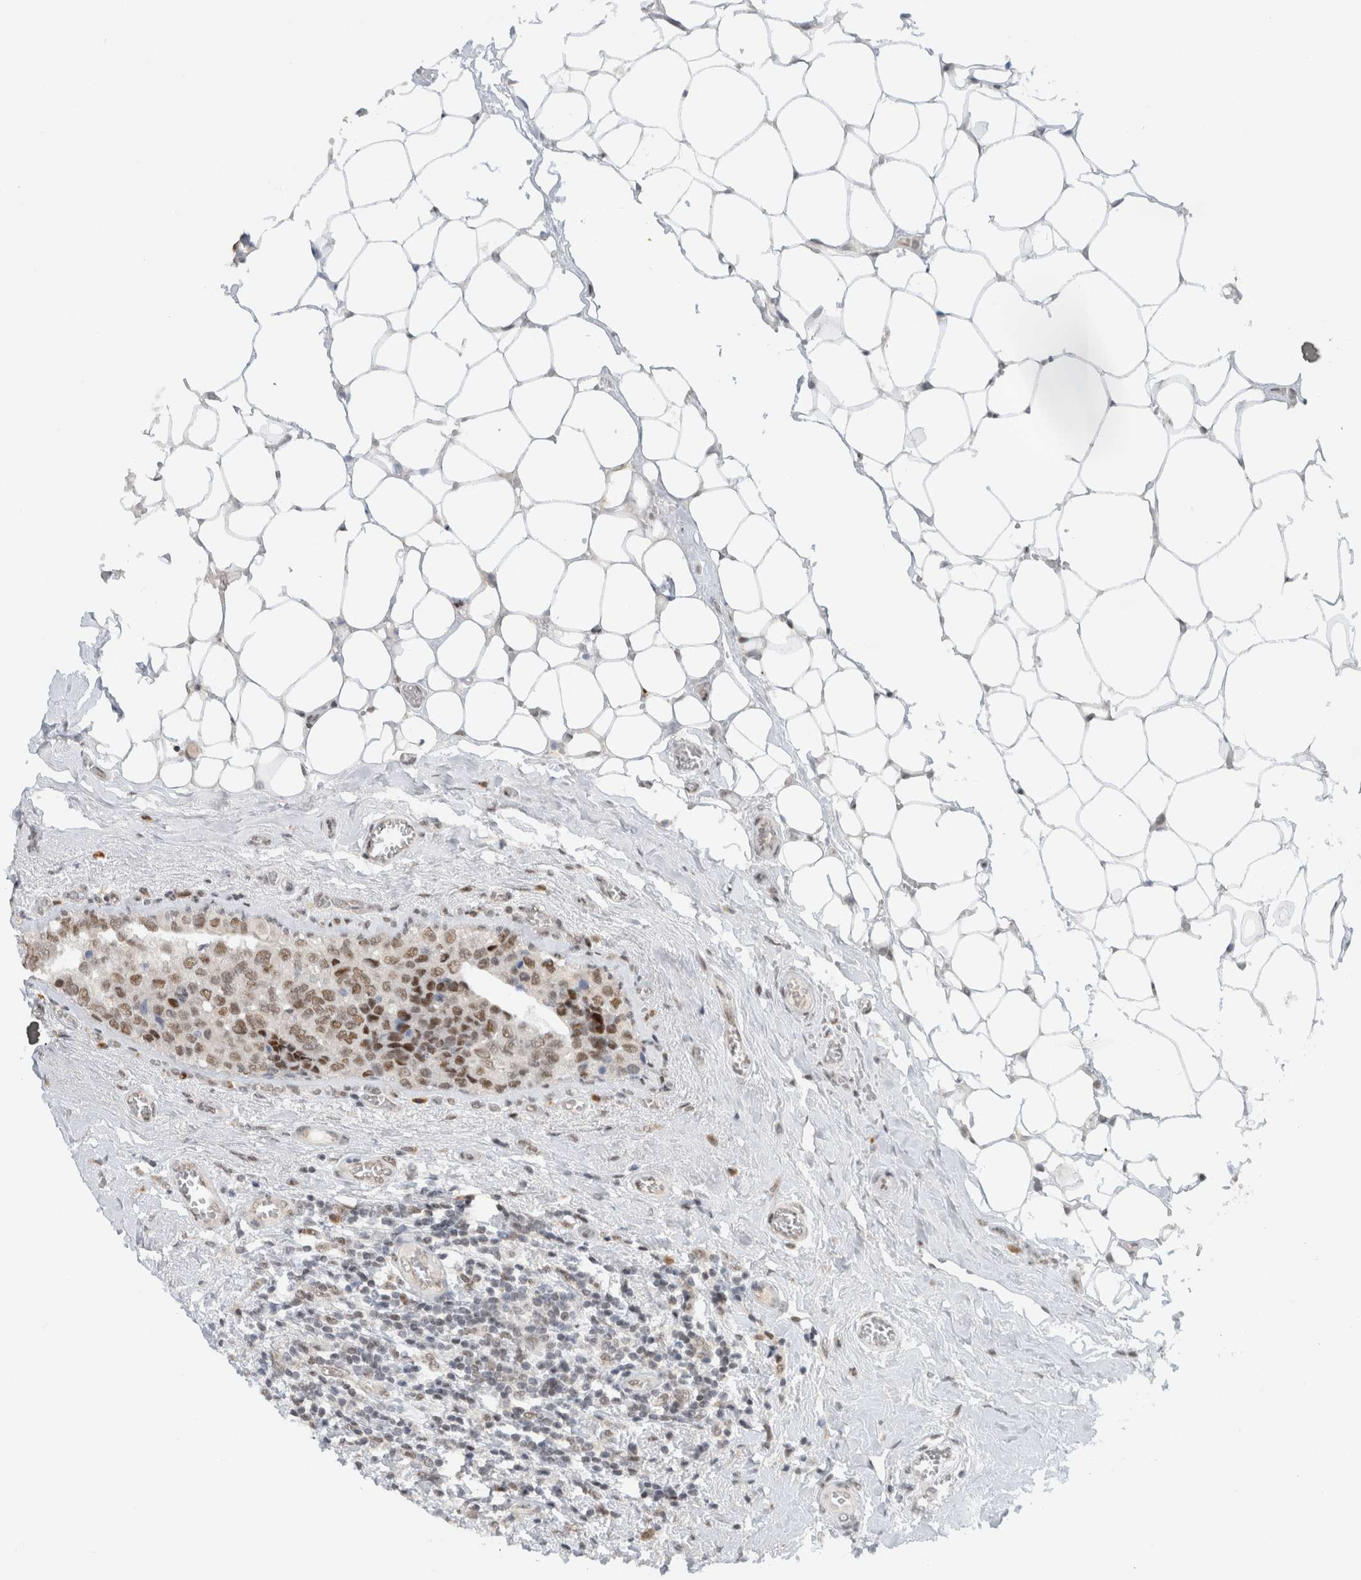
{"staining": {"intensity": "moderate", "quantity": ">75%", "location": "nuclear"}, "tissue": "breast cancer", "cell_type": "Tumor cells", "image_type": "cancer", "snomed": [{"axis": "morphology", "description": "Normal tissue, NOS"}, {"axis": "morphology", "description": "Duct carcinoma"}, {"axis": "topography", "description": "Breast"}], "caption": "Human breast invasive ductal carcinoma stained with a protein marker demonstrates moderate staining in tumor cells.", "gene": "HNRNPR", "patient": {"sex": "female", "age": 43}}